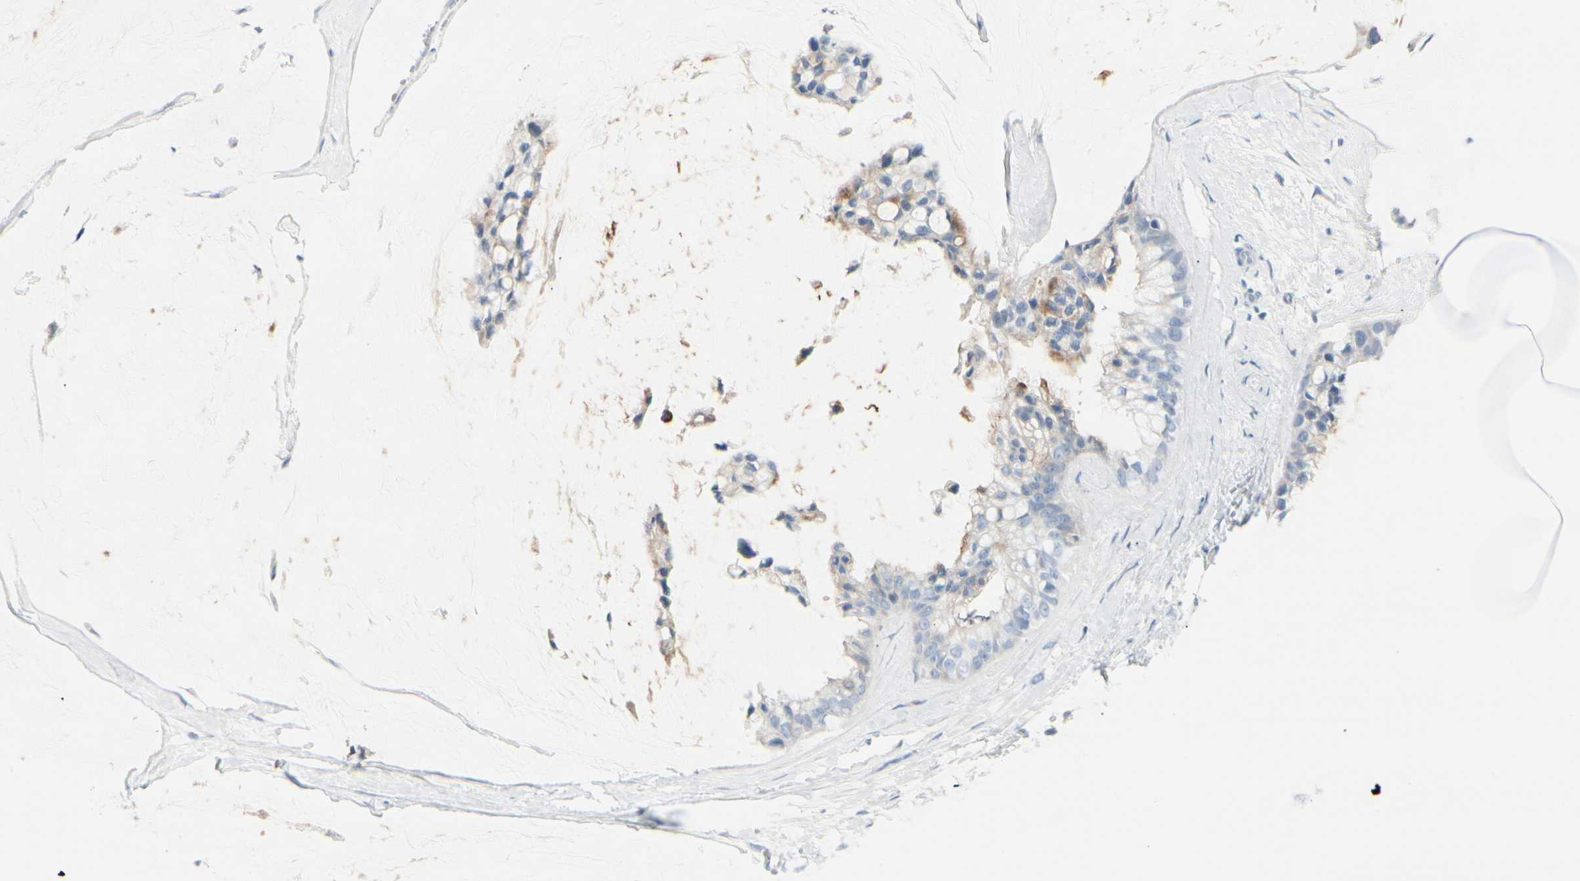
{"staining": {"intensity": "weak", "quantity": "<25%", "location": "cytoplasmic/membranous"}, "tissue": "ovarian cancer", "cell_type": "Tumor cells", "image_type": "cancer", "snomed": [{"axis": "morphology", "description": "Cystadenocarcinoma, mucinous, NOS"}, {"axis": "topography", "description": "Ovary"}], "caption": "There is no significant positivity in tumor cells of mucinous cystadenocarcinoma (ovarian).", "gene": "CDHR5", "patient": {"sex": "female", "age": 39}}